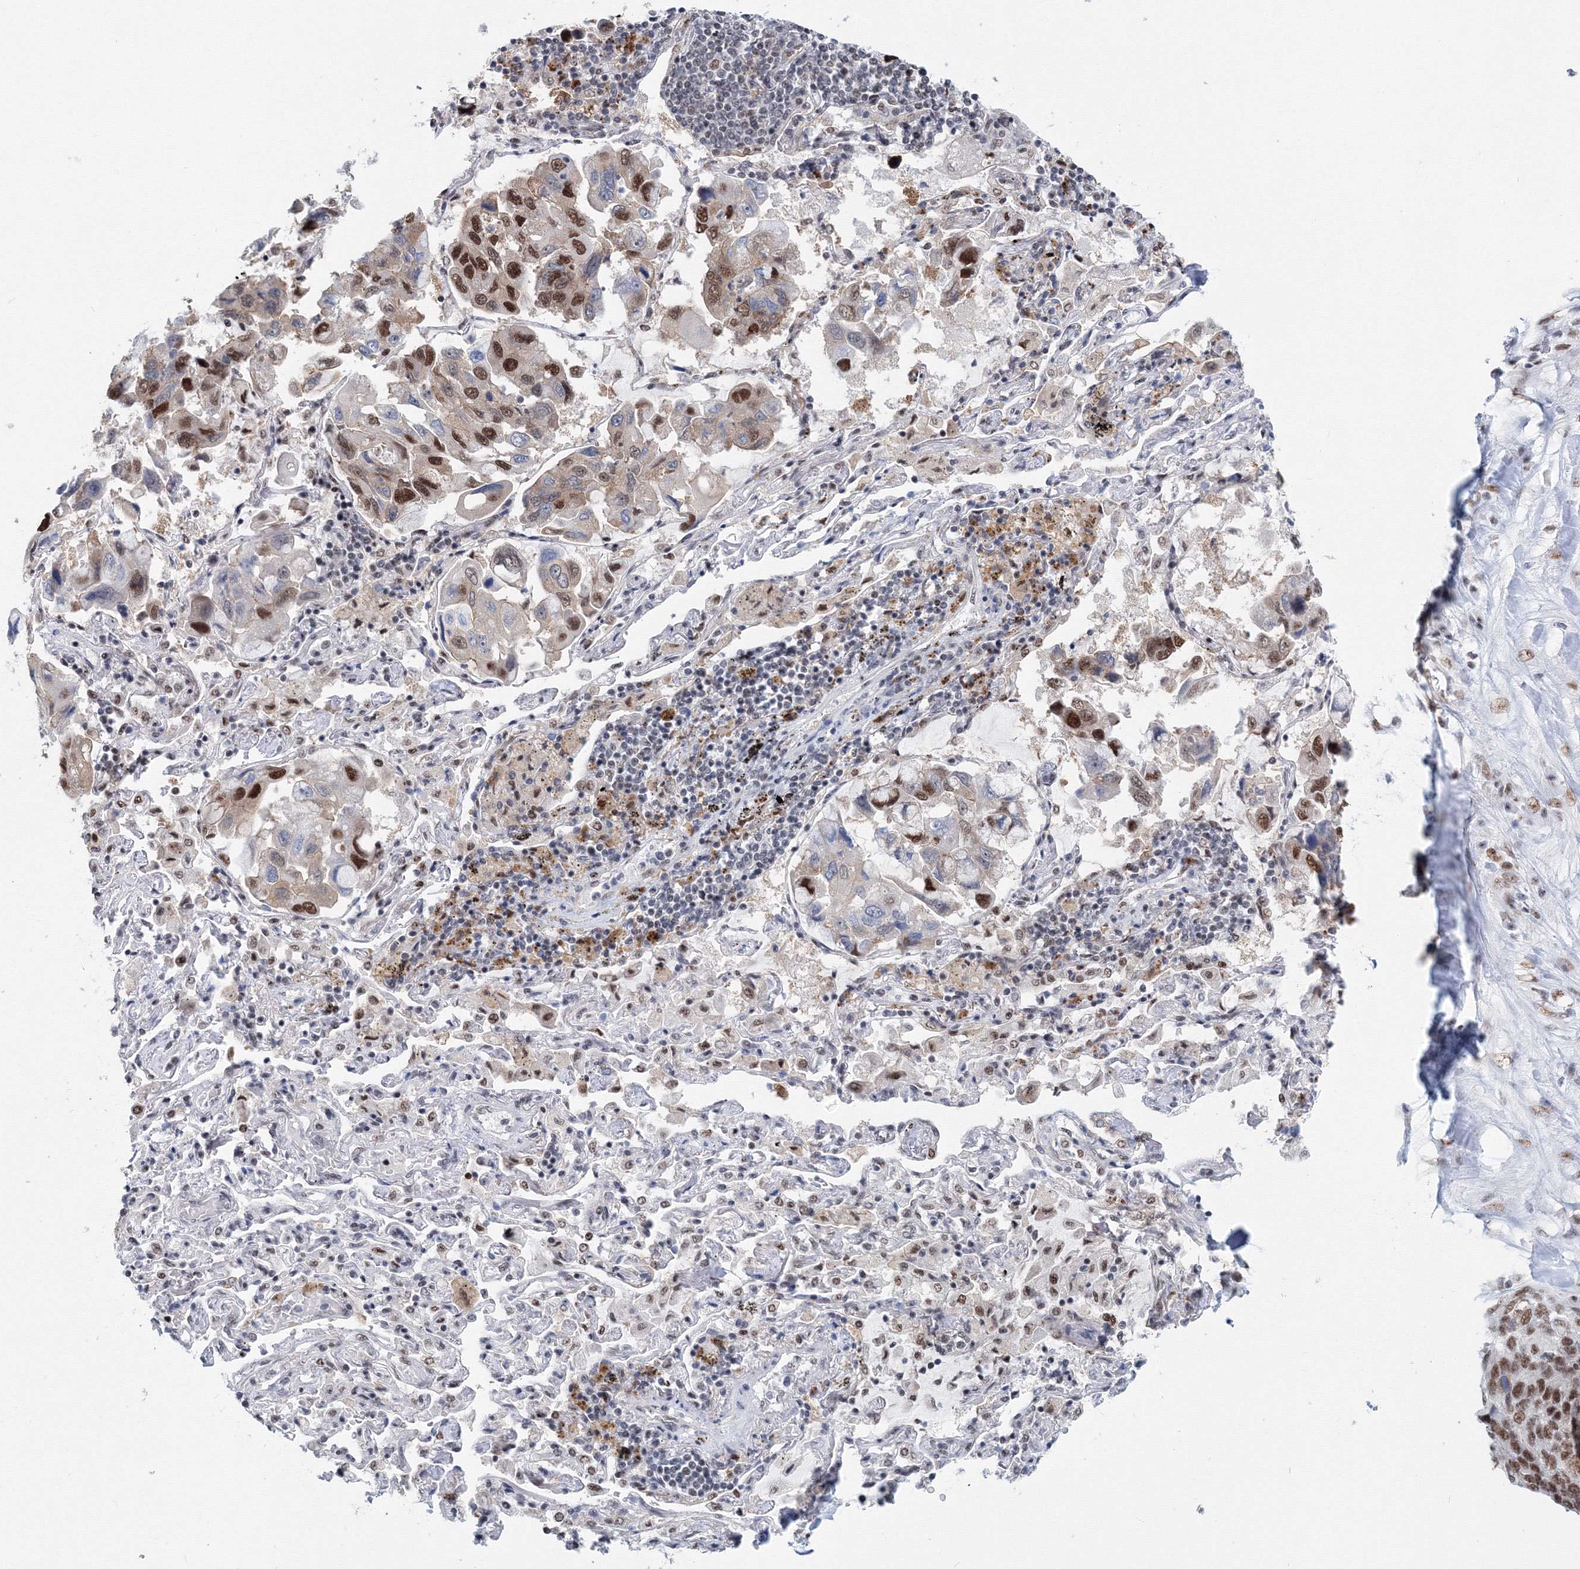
{"staining": {"intensity": "strong", "quantity": "25%-75%", "location": "nuclear"}, "tissue": "lung cancer", "cell_type": "Tumor cells", "image_type": "cancer", "snomed": [{"axis": "morphology", "description": "Adenocarcinoma, NOS"}, {"axis": "topography", "description": "Lung"}], "caption": "Strong nuclear protein positivity is identified in approximately 25%-75% of tumor cells in lung cancer.", "gene": "SF3B6", "patient": {"sex": "male", "age": 64}}